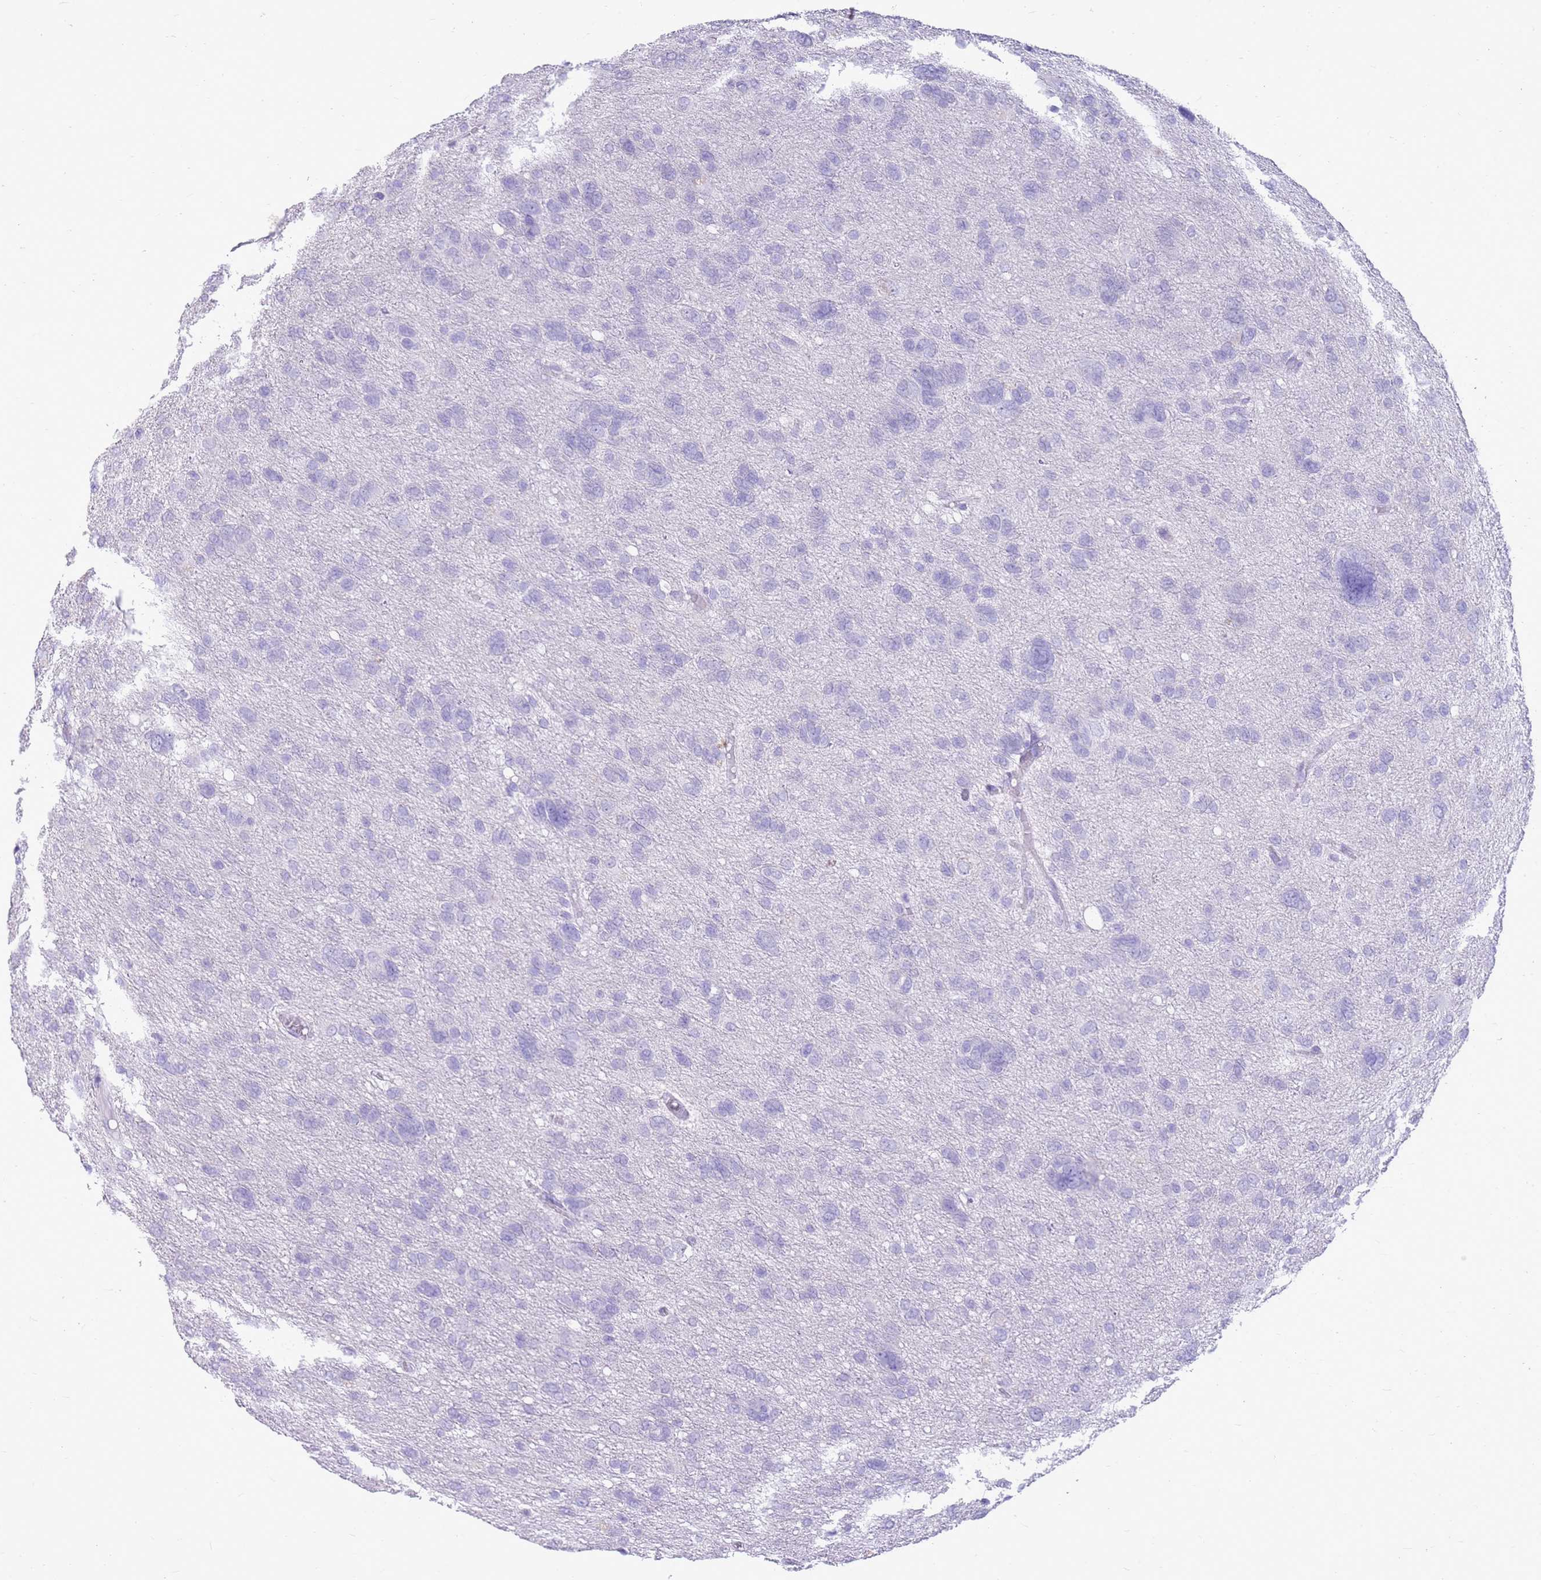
{"staining": {"intensity": "negative", "quantity": "none", "location": "none"}, "tissue": "glioma", "cell_type": "Tumor cells", "image_type": "cancer", "snomed": [{"axis": "morphology", "description": "Glioma, malignant, High grade"}, {"axis": "topography", "description": "Brain"}], "caption": "IHC of human malignant high-grade glioma reveals no positivity in tumor cells. Brightfield microscopy of immunohistochemistry (IHC) stained with DAB (3,3'-diaminobenzidine) (brown) and hematoxylin (blue), captured at high magnification.", "gene": "CA8", "patient": {"sex": "female", "age": 59}}